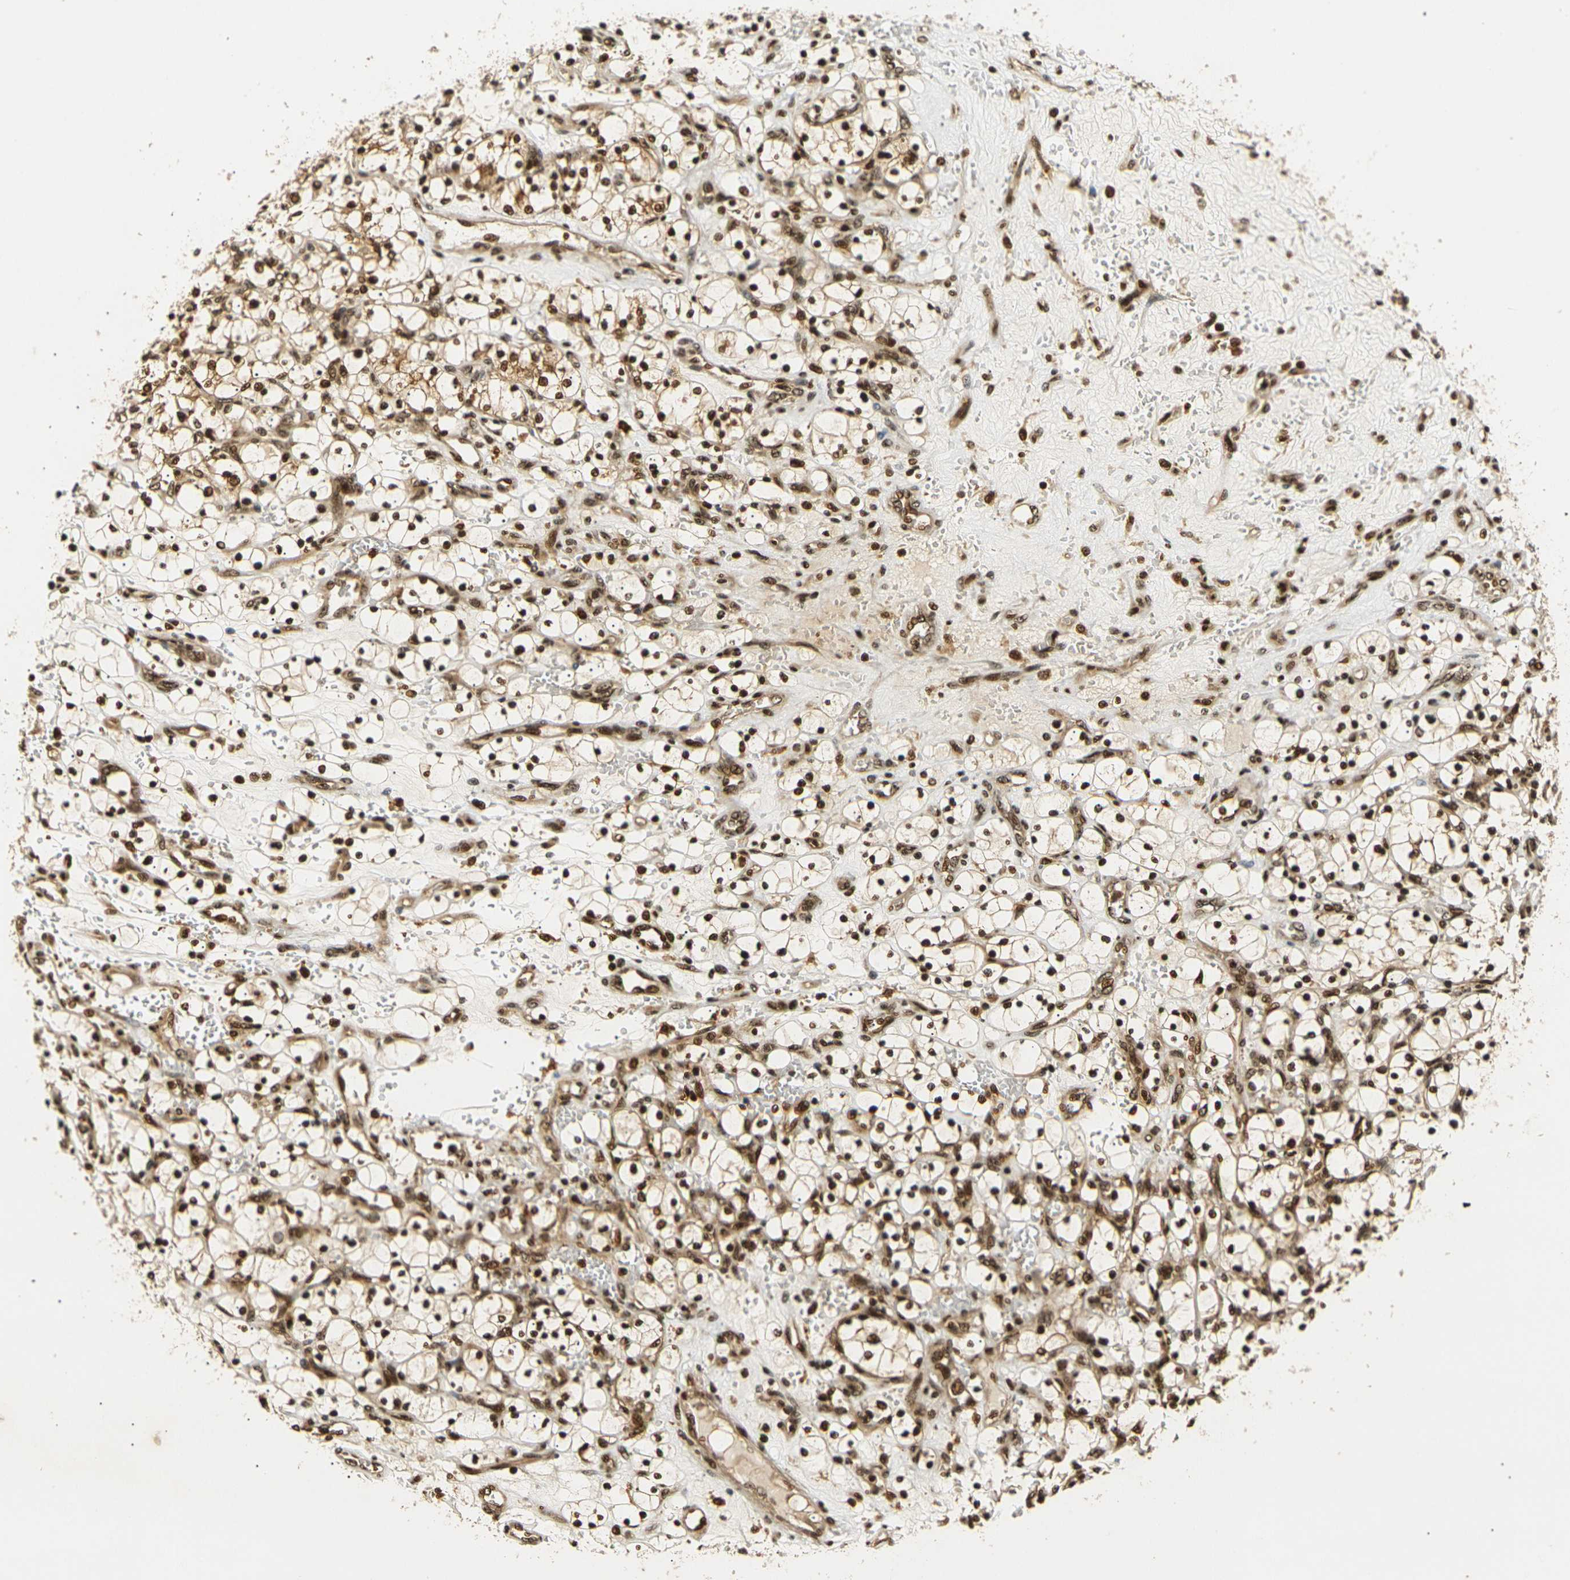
{"staining": {"intensity": "moderate", "quantity": ">75%", "location": "cytoplasmic/membranous,nuclear"}, "tissue": "renal cancer", "cell_type": "Tumor cells", "image_type": "cancer", "snomed": [{"axis": "morphology", "description": "Adenocarcinoma, NOS"}, {"axis": "topography", "description": "Kidney"}], "caption": "The immunohistochemical stain highlights moderate cytoplasmic/membranous and nuclear expression in tumor cells of renal cancer tissue.", "gene": "ACTL6A", "patient": {"sex": "female", "age": 69}}